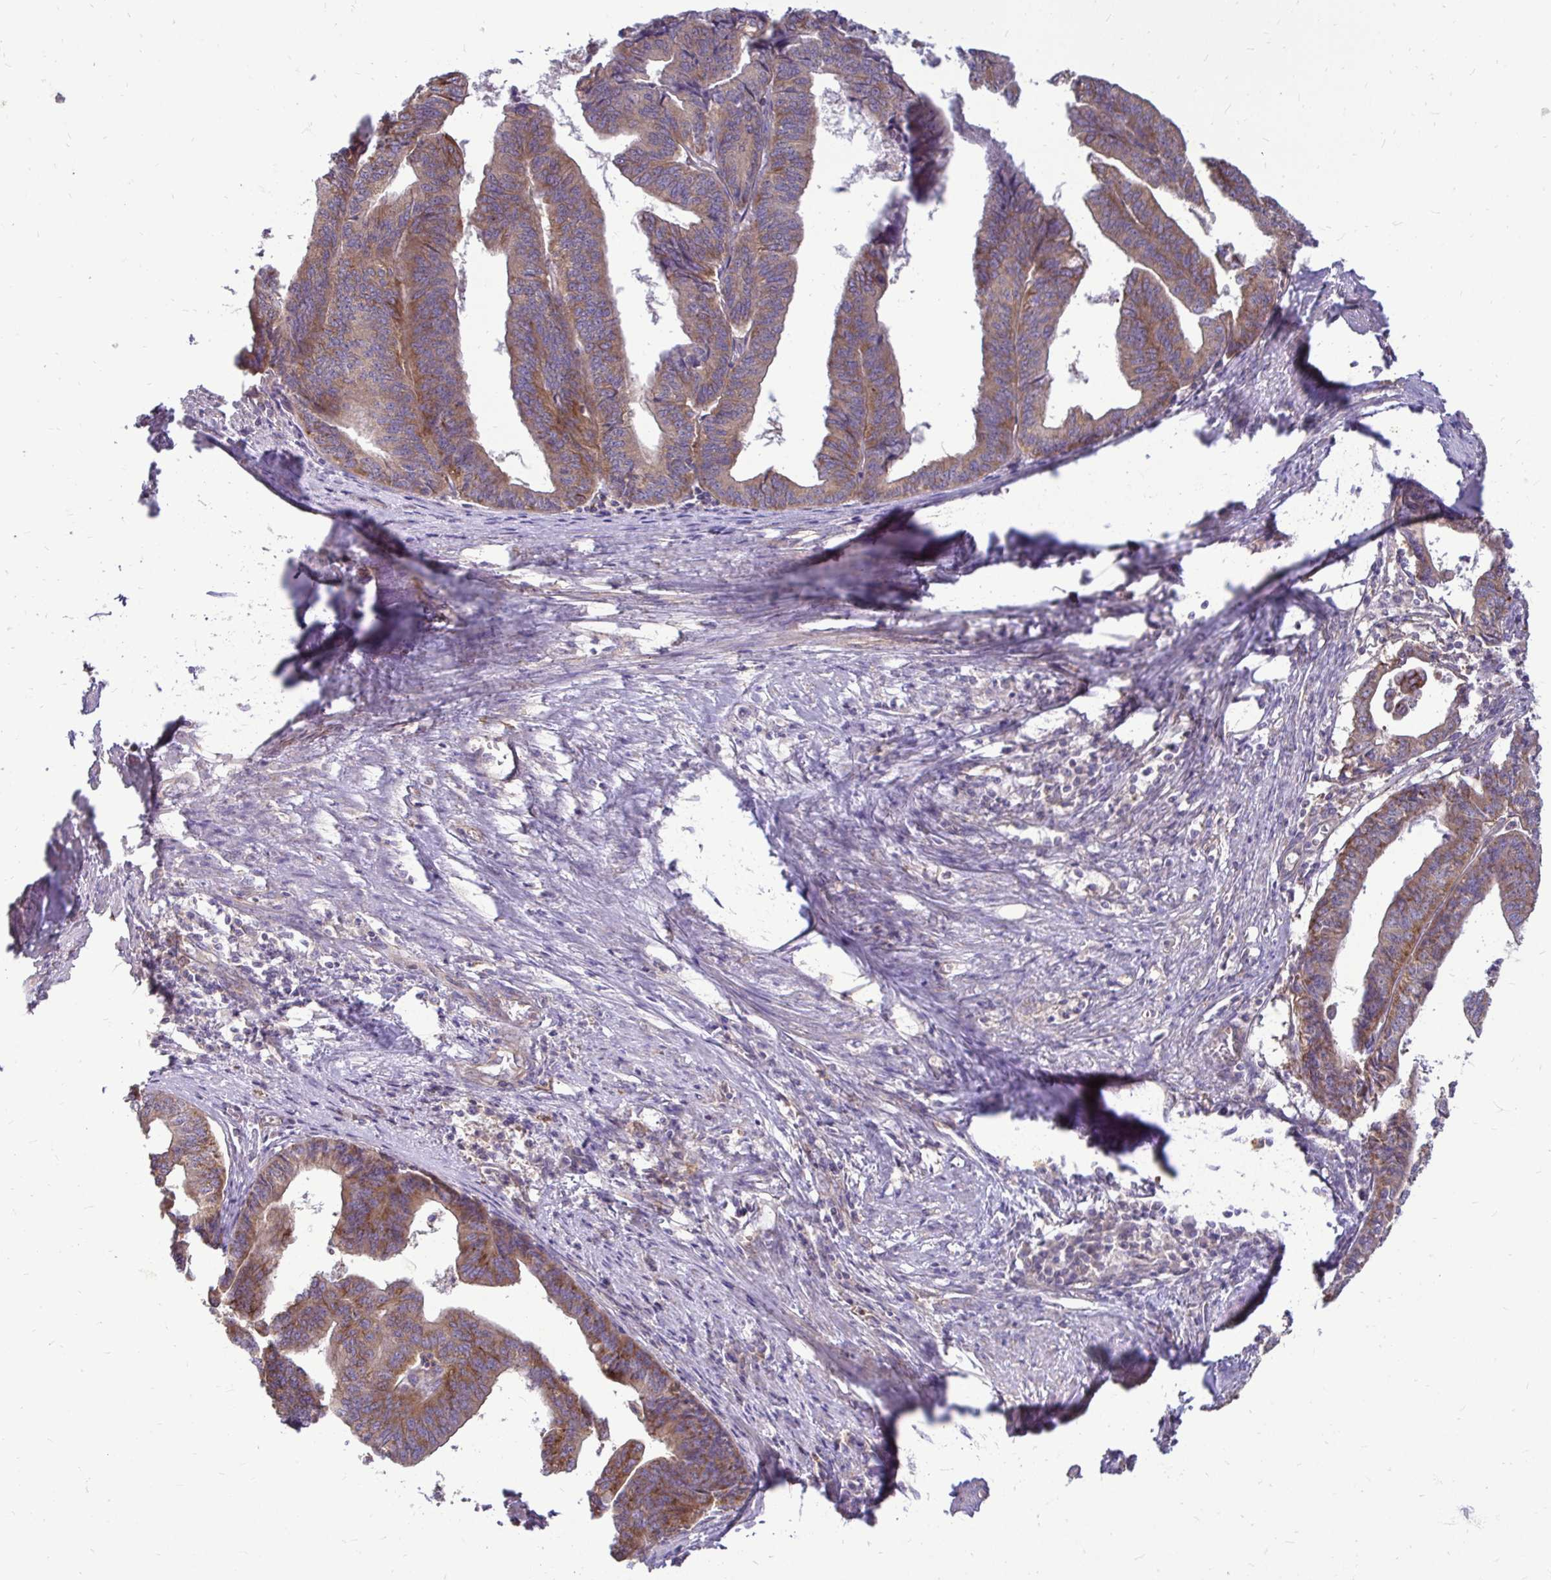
{"staining": {"intensity": "moderate", "quantity": ">75%", "location": "cytoplasmic/membranous"}, "tissue": "endometrial cancer", "cell_type": "Tumor cells", "image_type": "cancer", "snomed": [{"axis": "morphology", "description": "Adenocarcinoma, NOS"}, {"axis": "topography", "description": "Endometrium"}], "caption": "This photomicrograph displays immunohistochemistry staining of adenocarcinoma (endometrial), with medium moderate cytoplasmic/membranous expression in approximately >75% of tumor cells.", "gene": "FMR1", "patient": {"sex": "female", "age": 65}}